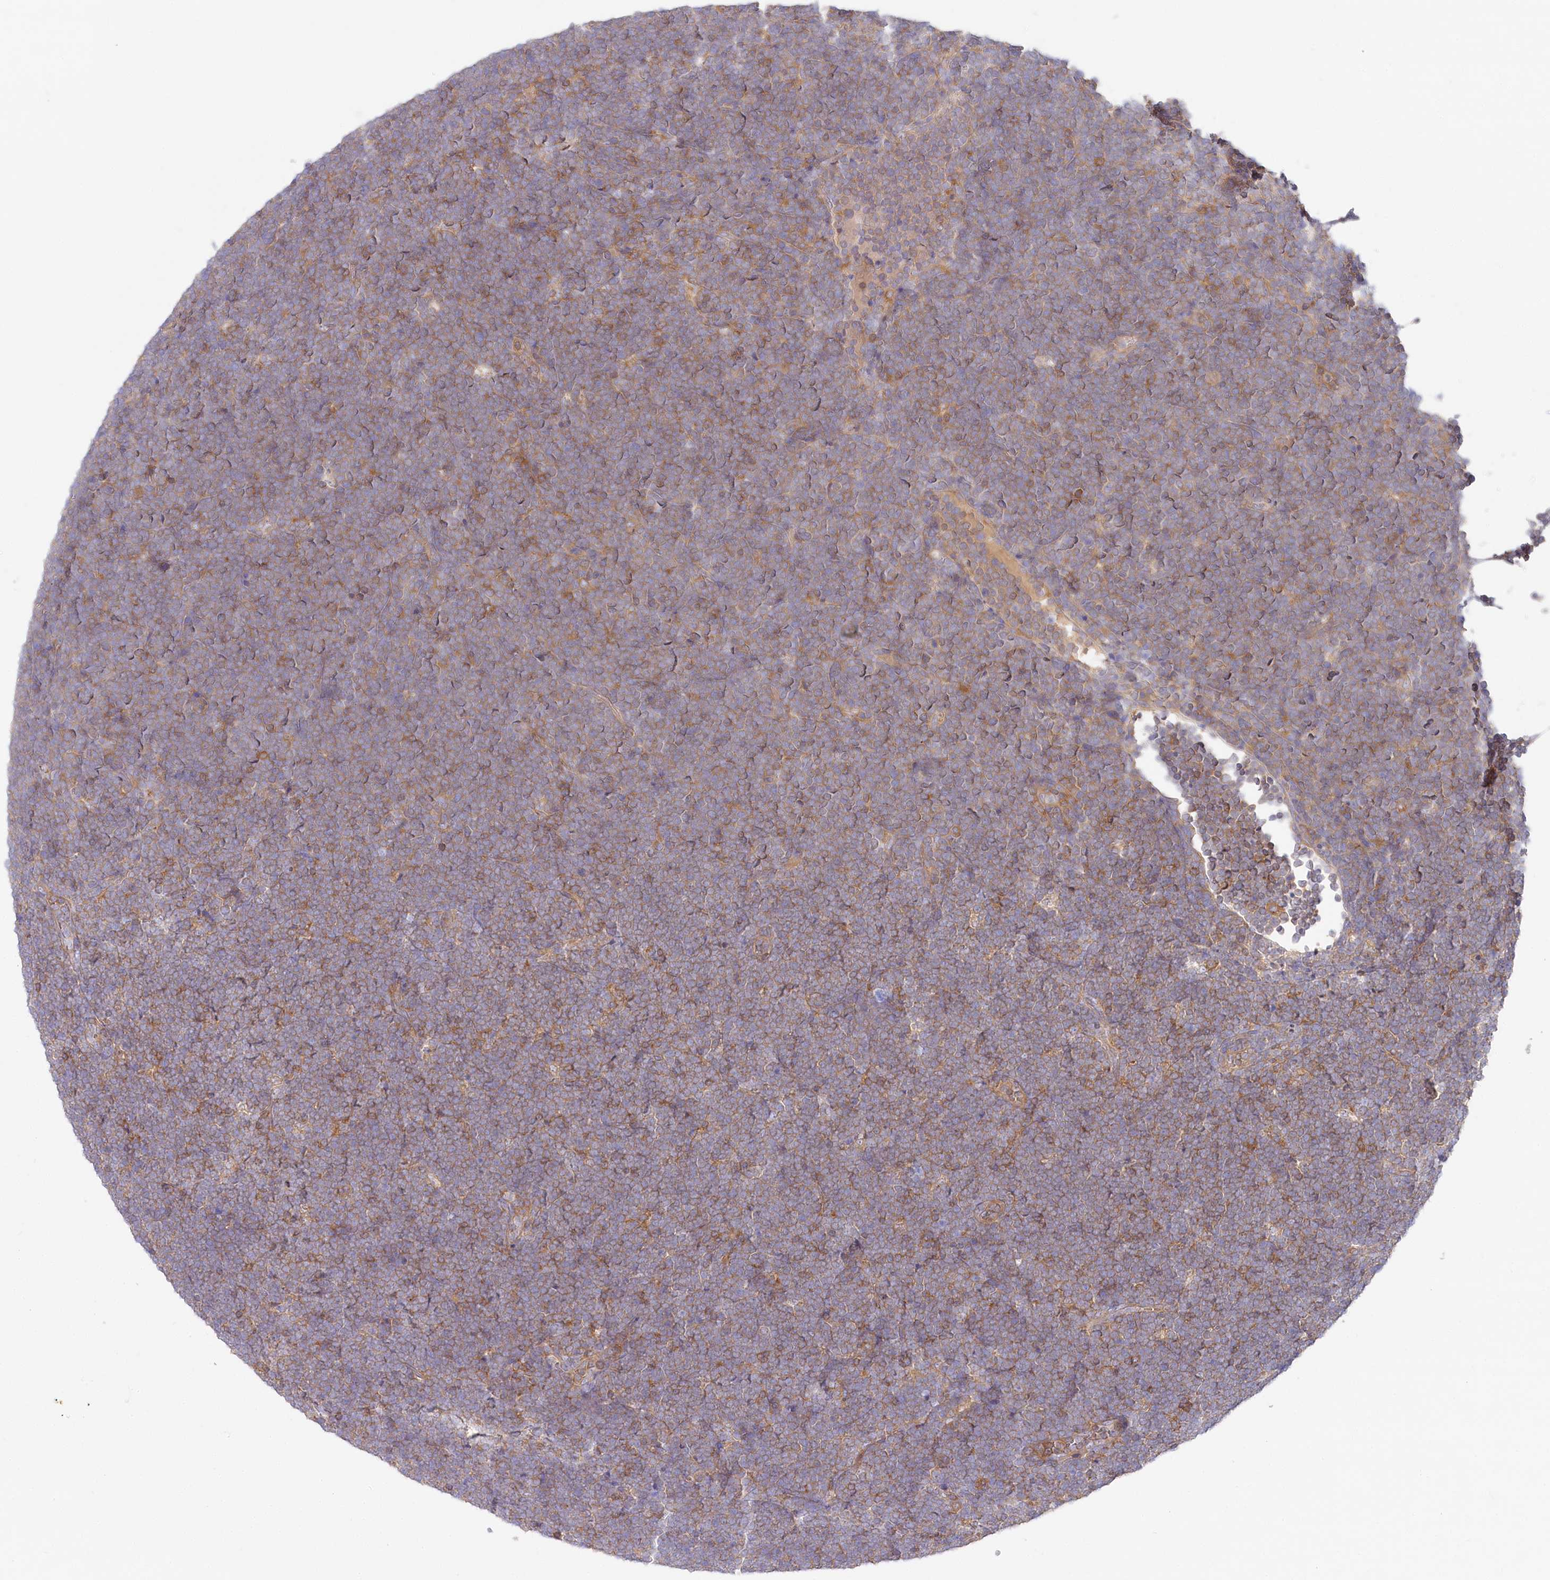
{"staining": {"intensity": "moderate", "quantity": ">75%", "location": "cytoplasmic/membranous"}, "tissue": "lymphoma", "cell_type": "Tumor cells", "image_type": "cancer", "snomed": [{"axis": "morphology", "description": "Malignant lymphoma, non-Hodgkin's type, High grade"}, {"axis": "topography", "description": "Lymph node"}], "caption": "Approximately >75% of tumor cells in lymphoma demonstrate moderate cytoplasmic/membranous protein positivity as visualized by brown immunohistochemical staining.", "gene": "ABRAXAS2", "patient": {"sex": "male", "age": 13}}